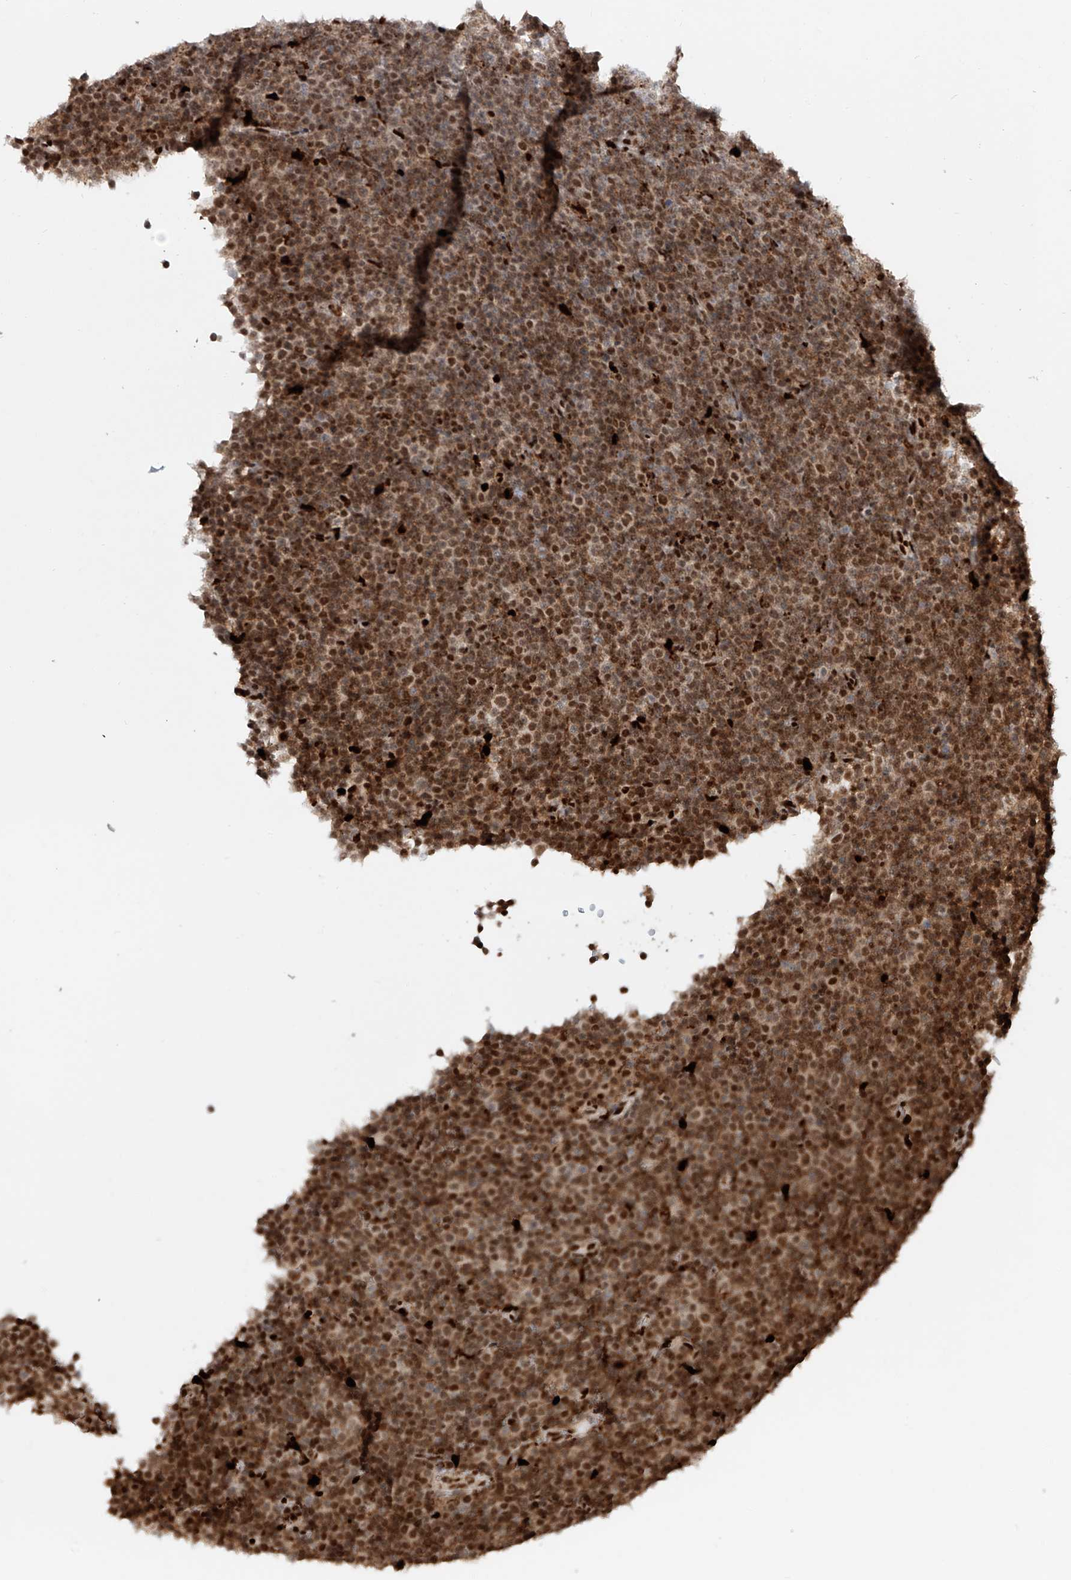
{"staining": {"intensity": "moderate", "quantity": ">75%", "location": "nuclear"}, "tissue": "lymphoma", "cell_type": "Tumor cells", "image_type": "cancer", "snomed": [{"axis": "morphology", "description": "Malignant lymphoma, non-Hodgkin's type, Low grade"}, {"axis": "topography", "description": "Lymph node"}], "caption": "This micrograph exhibits immunohistochemistry staining of lymphoma, with medium moderate nuclear positivity in approximately >75% of tumor cells.", "gene": "DZIP1L", "patient": {"sex": "female", "age": 67}}